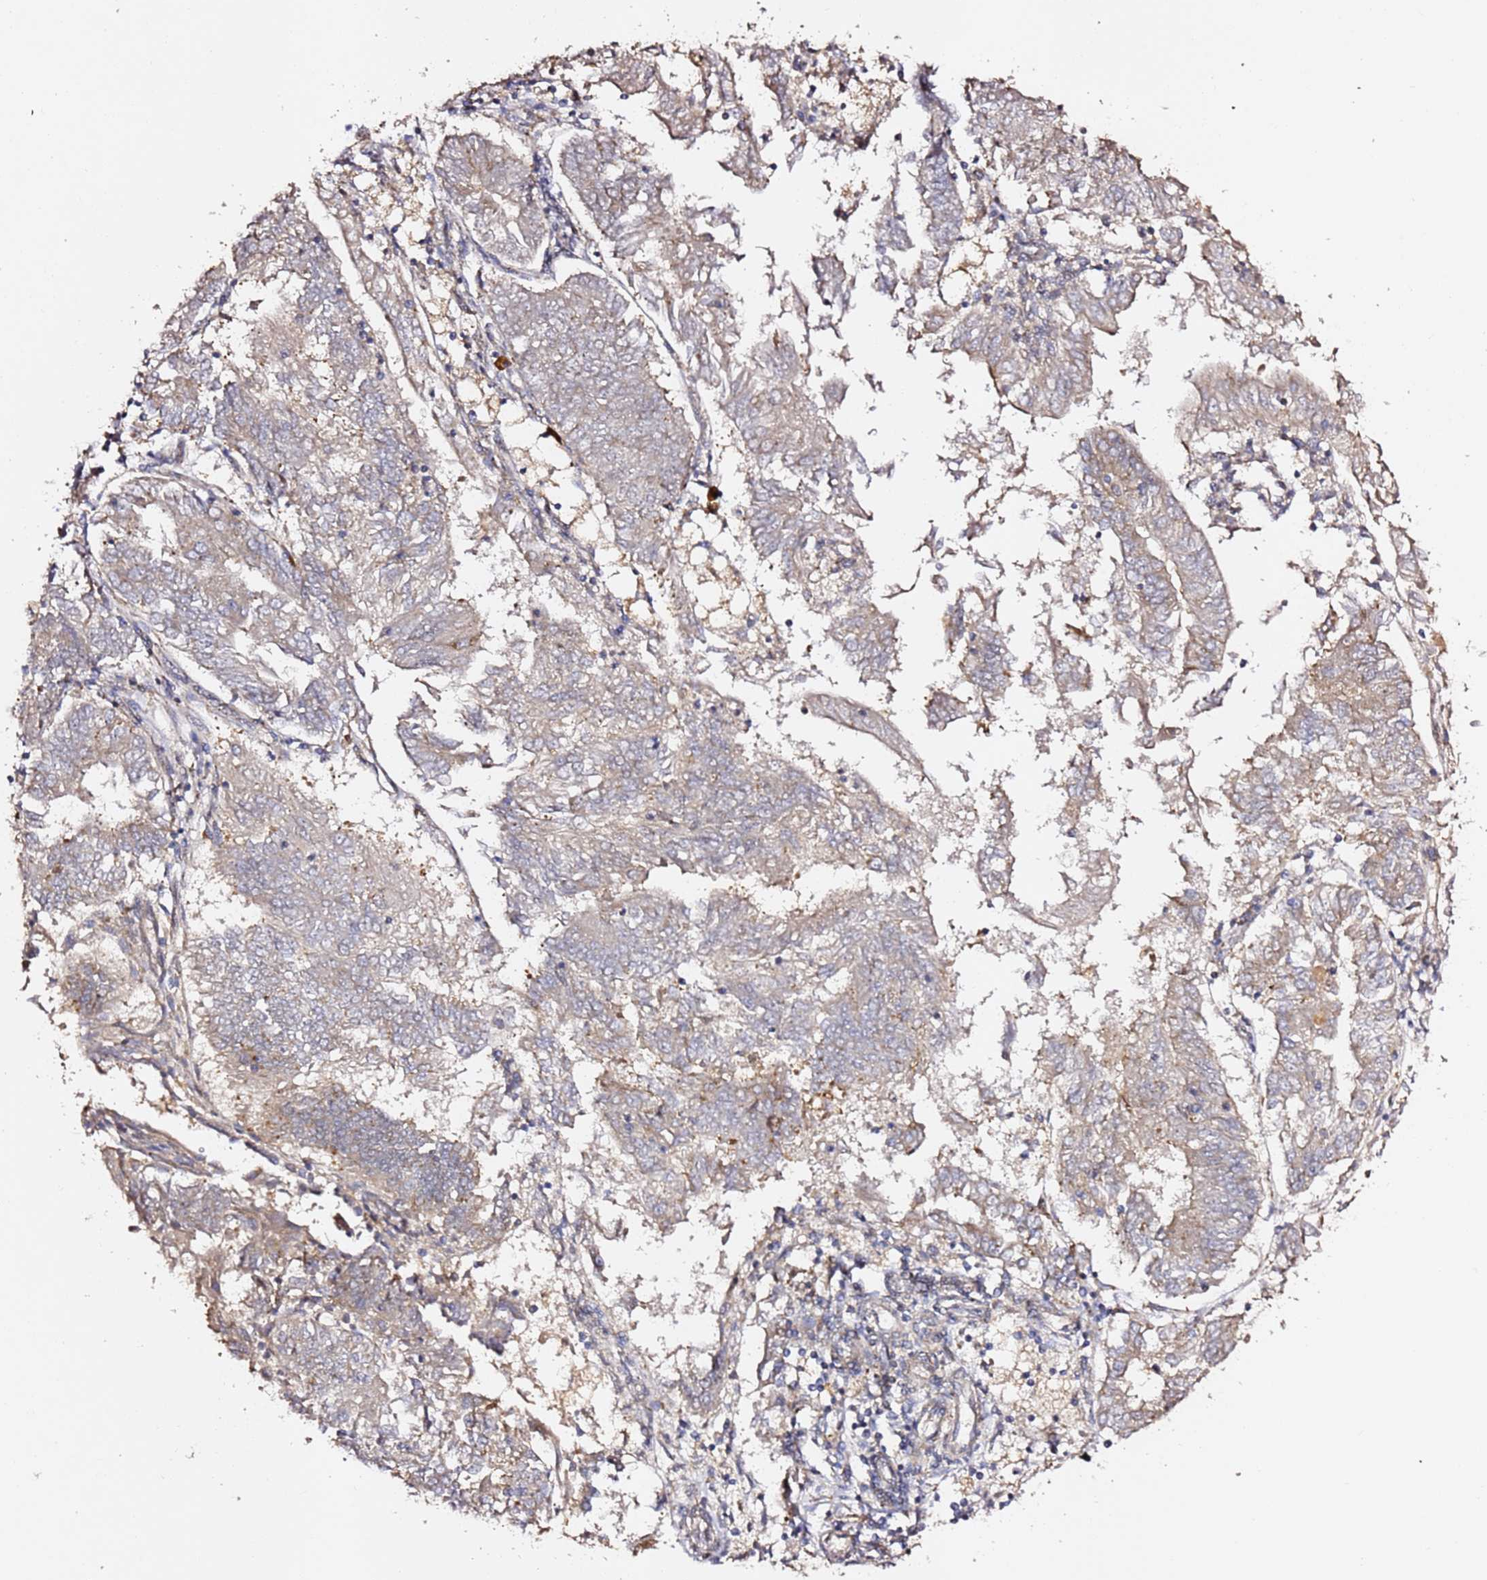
{"staining": {"intensity": "negative", "quantity": "none", "location": "none"}, "tissue": "endometrial cancer", "cell_type": "Tumor cells", "image_type": "cancer", "snomed": [{"axis": "morphology", "description": "Adenocarcinoma, NOS"}, {"axis": "topography", "description": "Endometrium"}], "caption": "High power microscopy micrograph of an immunohistochemistry image of endometrial adenocarcinoma, revealing no significant staining in tumor cells.", "gene": "HSD17B7", "patient": {"sex": "female", "age": 58}}